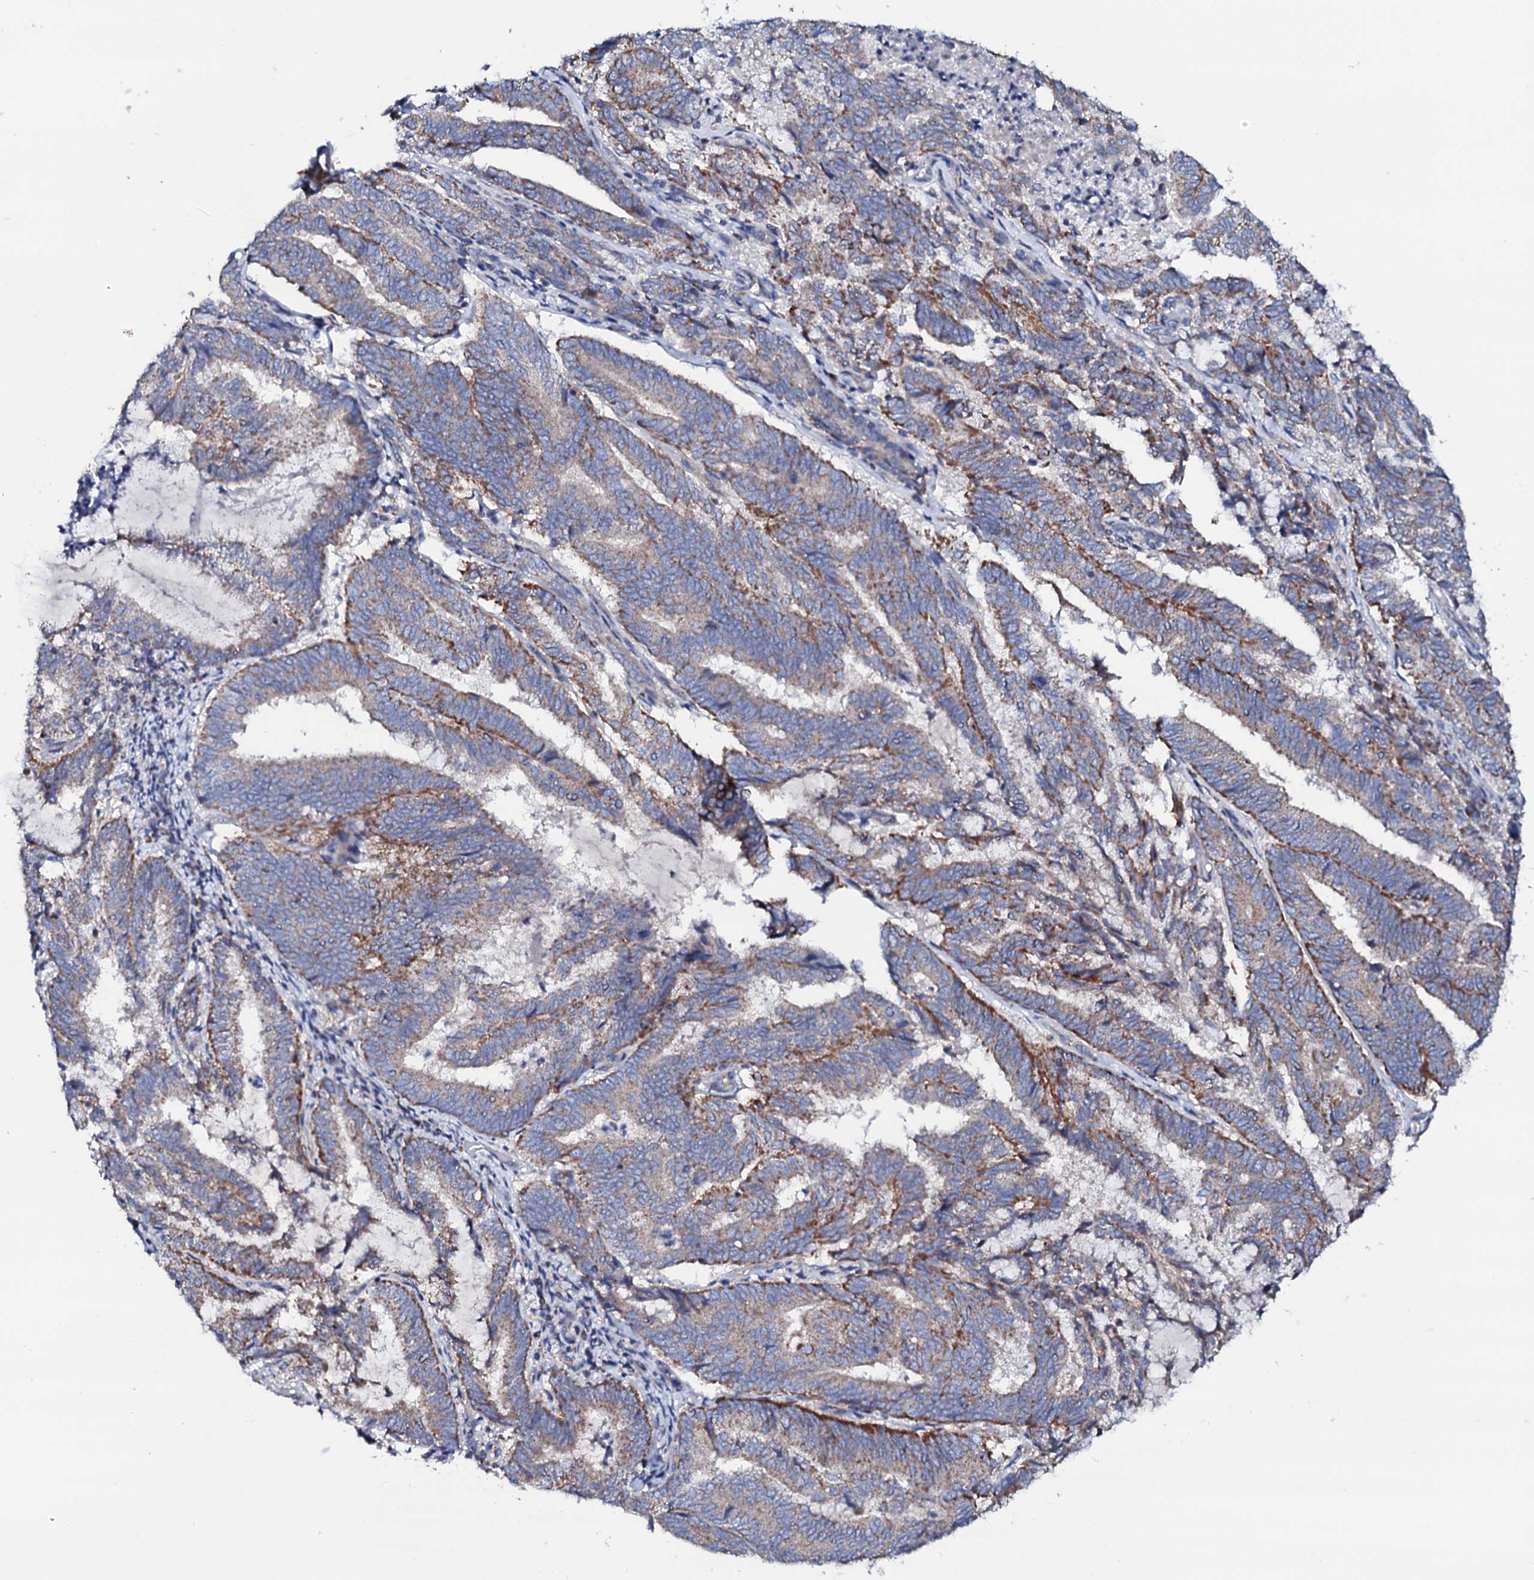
{"staining": {"intensity": "moderate", "quantity": "<25%", "location": "cytoplasmic/membranous"}, "tissue": "endometrial cancer", "cell_type": "Tumor cells", "image_type": "cancer", "snomed": [{"axis": "morphology", "description": "Adenocarcinoma, NOS"}, {"axis": "topography", "description": "Endometrium"}], "caption": "A histopathology image of endometrial cancer stained for a protein displays moderate cytoplasmic/membranous brown staining in tumor cells.", "gene": "TCAF2", "patient": {"sex": "female", "age": 80}}